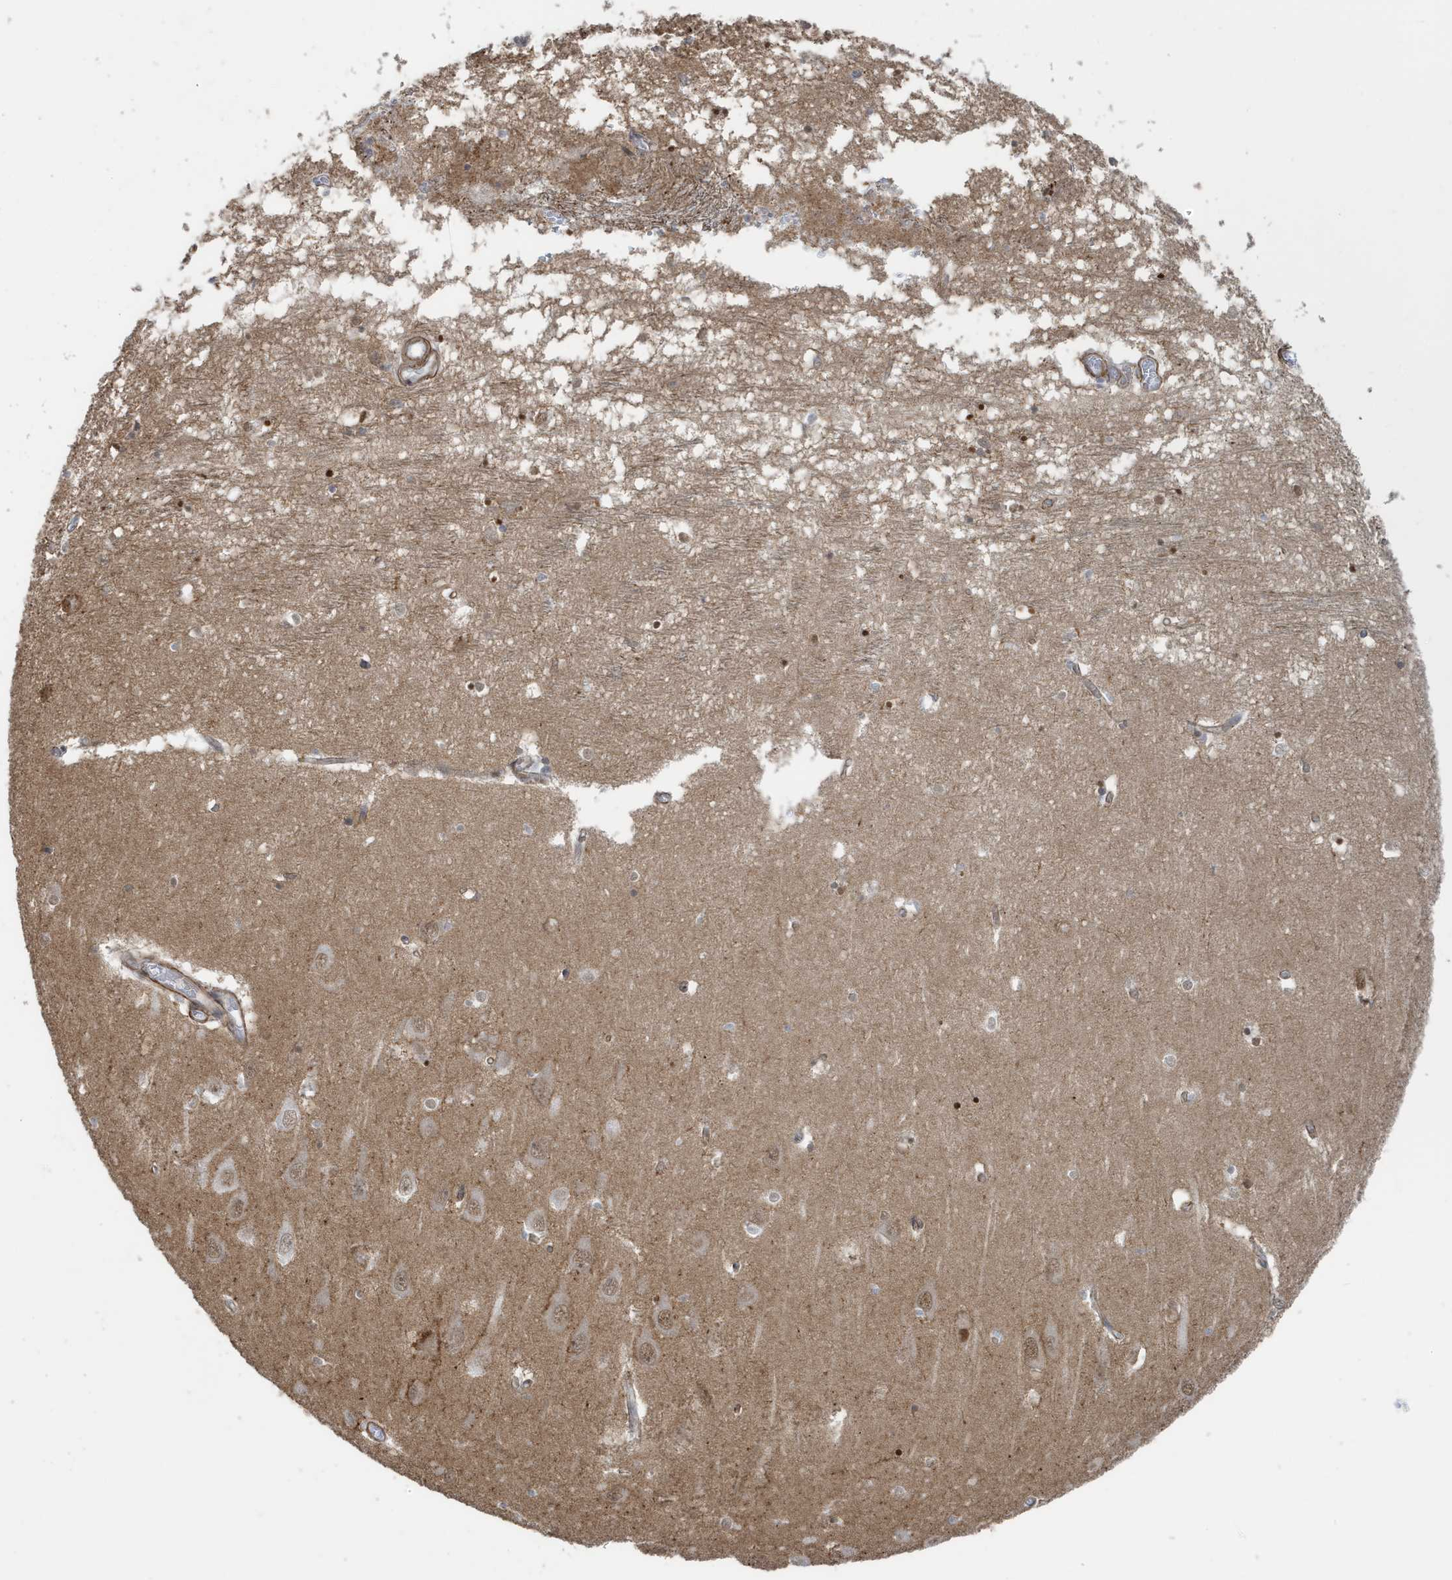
{"staining": {"intensity": "moderate", "quantity": "<25%", "location": "nuclear"}, "tissue": "hippocampus", "cell_type": "Glial cells", "image_type": "normal", "snomed": [{"axis": "morphology", "description": "Normal tissue, NOS"}, {"axis": "topography", "description": "Hippocampus"}], "caption": "About <25% of glial cells in benign human hippocampus reveal moderate nuclear protein expression as visualized by brown immunohistochemical staining.", "gene": "CHCHD4", "patient": {"sex": "male", "age": 70}}